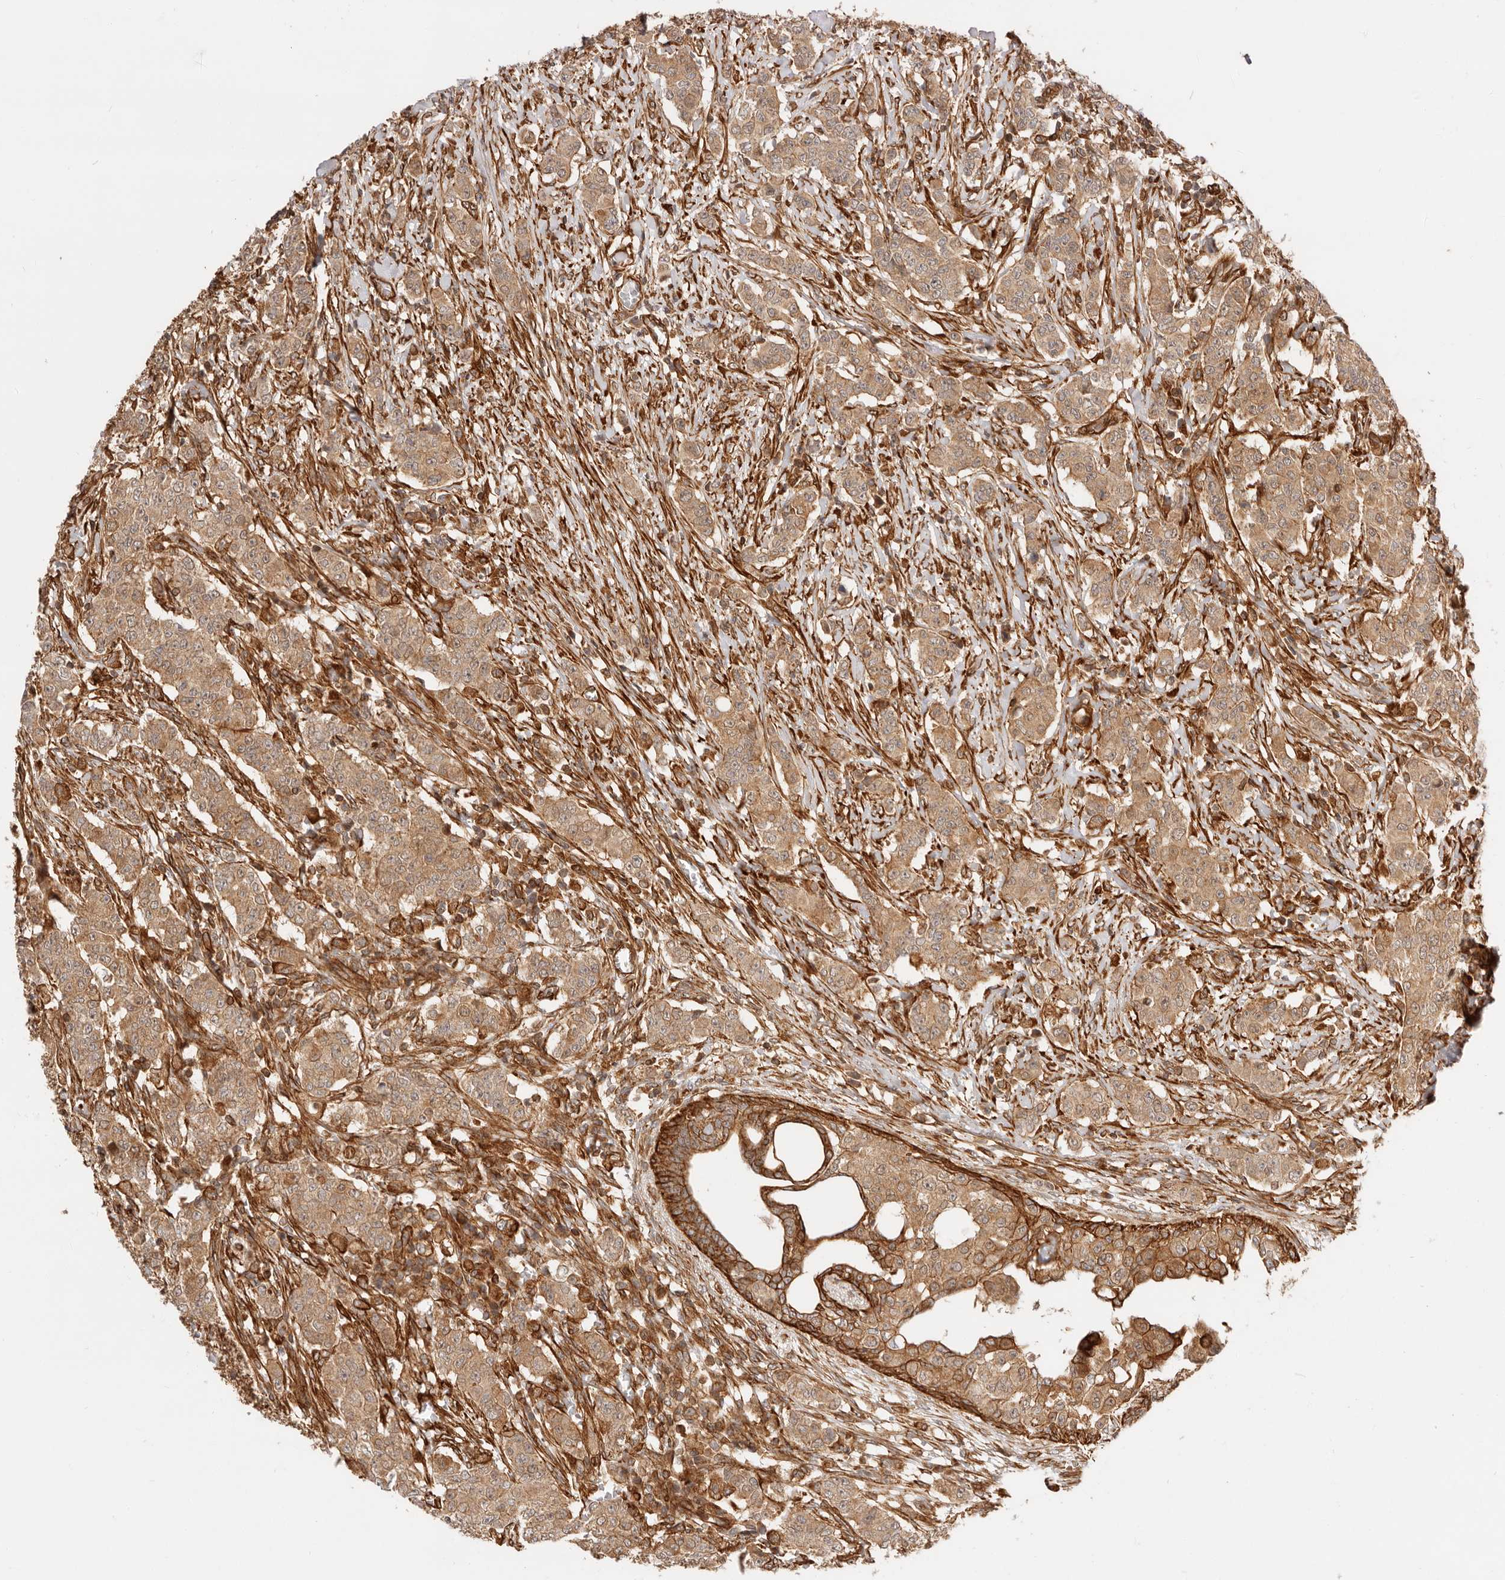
{"staining": {"intensity": "moderate", "quantity": ">75%", "location": "cytoplasmic/membranous"}, "tissue": "breast cancer", "cell_type": "Tumor cells", "image_type": "cancer", "snomed": [{"axis": "morphology", "description": "Duct carcinoma"}, {"axis": "topography", "description": "Breast"}], "caption": "An image showing moderate cytoplasmic/membranous positivity in approximately >75% of tumor cells in breast cancer, as visualized by brown immunohistochemical staining.", "gene": "UFSP1", "patient": {"sex": "female", "age": 40}}